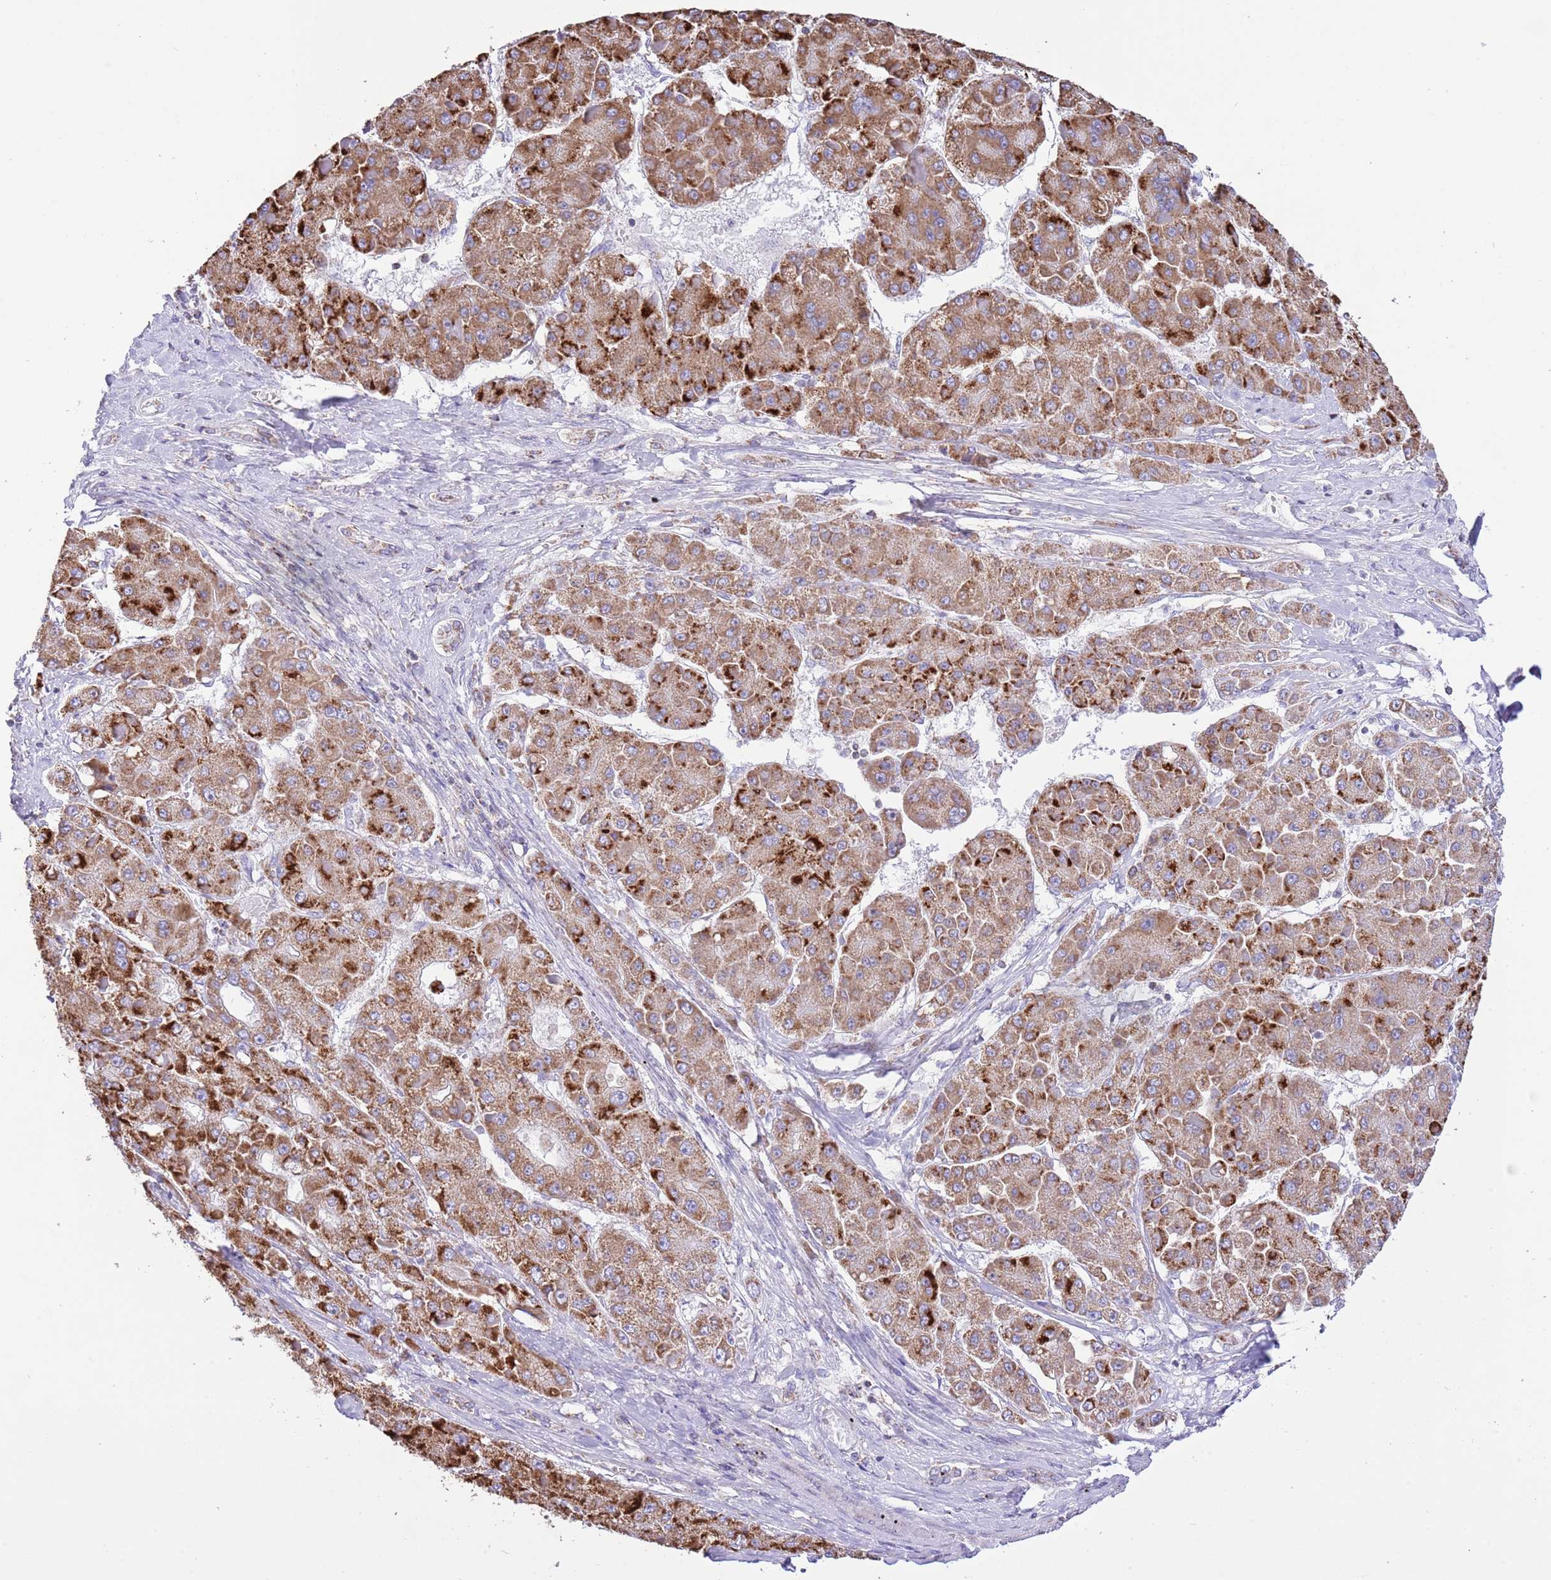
{"staining": {"intensity": "strong", "quantity": "25%-75%", "location": "cytoplasmic/membranous"}, "tissue": "liver cancer", "cell_type": "Tumor cells", "image_type": "cancer", "snomed": [{"axis": "morphology", "description": "Carcinoma, Hepatocellular, NOS"}, {"axis": "topography", "description": "Liver"}], "caption": "Brown immunohistochemical staining in human hepatocellular carcinoma (liver) demonstrates strong cytoplasmic/membranous positivity in about 25%-75% of tumor cells.", "gene": "TEKTIP1", "patient": {"sex": "female", "age": 73}}